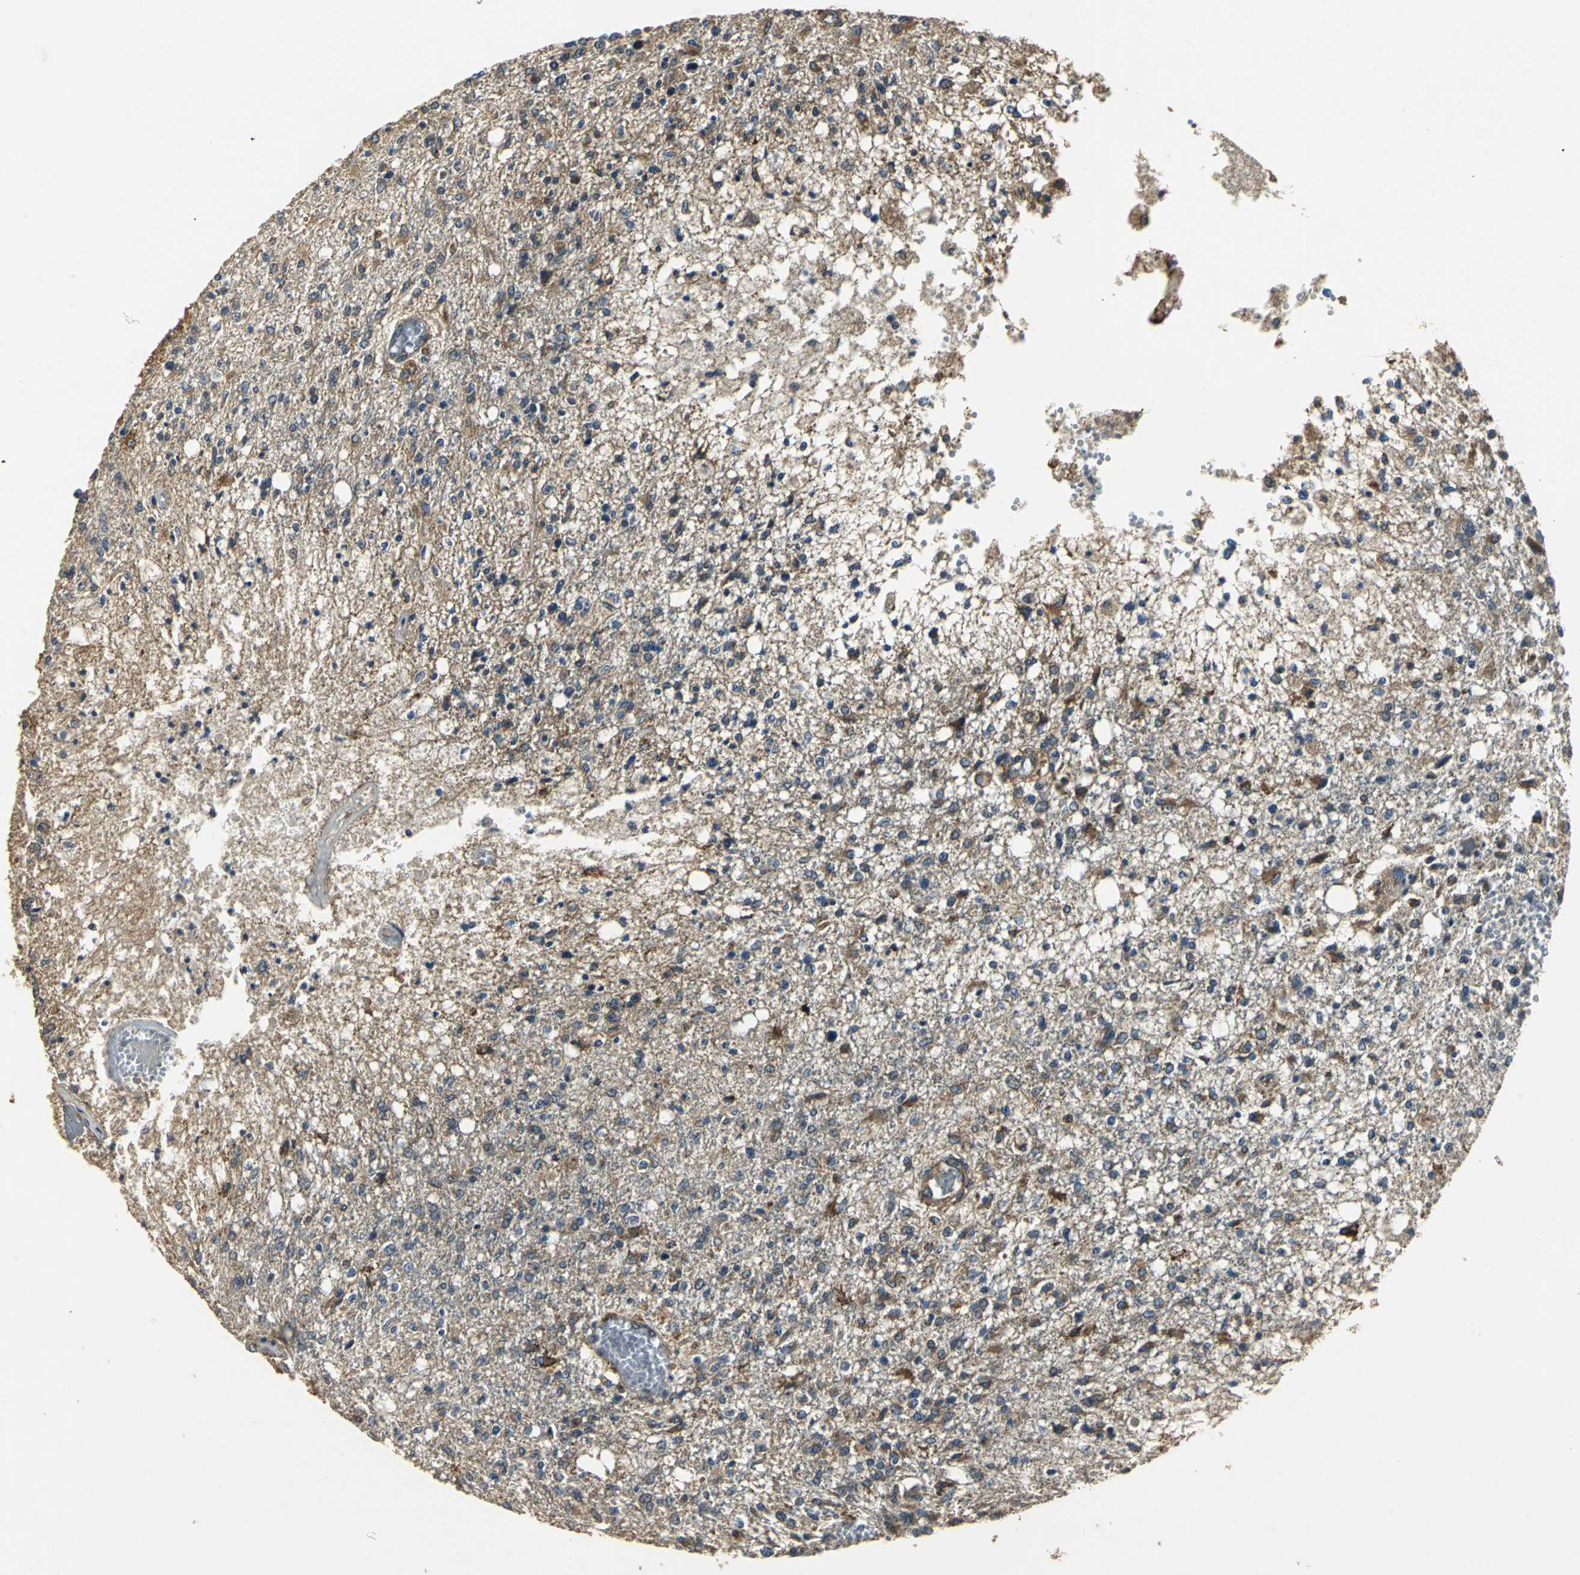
{"staining": {"intensity": "moderate", "quantity": ">75%", "location": "cytoplasmic/membranous"}, "tissue": "glioma", "cell_type": "Tumor cells", "image_type": "cancer", "snomed": [{"axis": "morphology", "description": "Glioma, malignant, High grade"}, {"axis": "topography", "description": "Cerebral cortex"}], "caption": "Malignant glioma (high-grade) stained with a protein marker shows moderate staining in tumor cells.", "gene": "IRF3", "patient": {"sex": "male", "age": 76}}